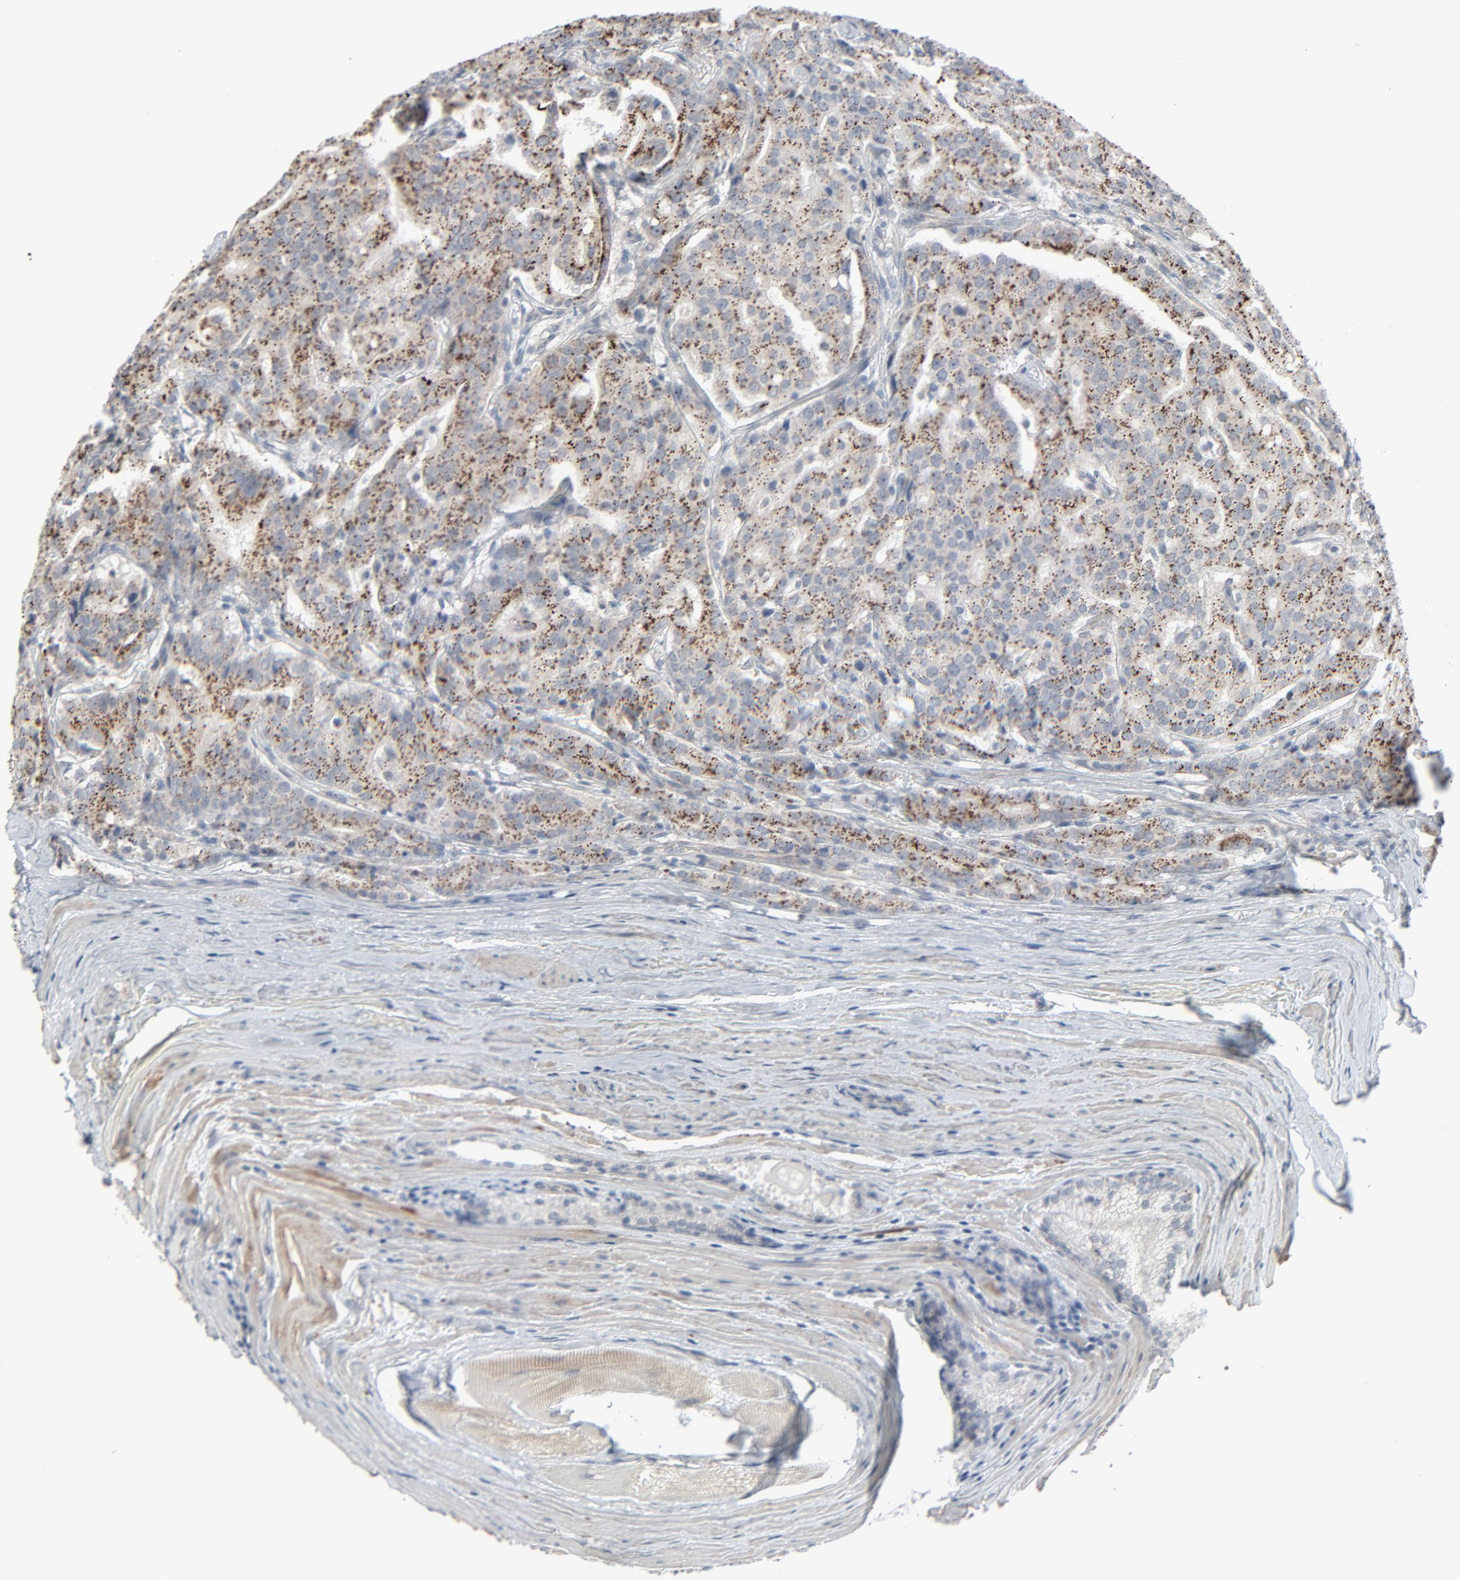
{"staining": {"intensity": "moderate", "quantity": ">75%", "location": "cytoplasmic/membranous"}, "tissue": "prostate cancer", "cell_type": "Tumor cells", "image_type": "cancer", "snomed": [{"axis": "morphology", "description": "Adenocarcinoma, Medium grade"}, {"axis": "topography", "description": "Prostate"}], "caption": "IHC photomicrograph of neoplastic tissue: prostate adenocarcinoma (medium-grade) stained using IHC exhibits medium levels of moderate protein expression localized specifically in the cytoplasmic/membranous of tumor cells, appearing as a cytoplasmic/membranous brown color.", "gene": "NEUROD1", "patient": {"sex": "male", "age": 72}}